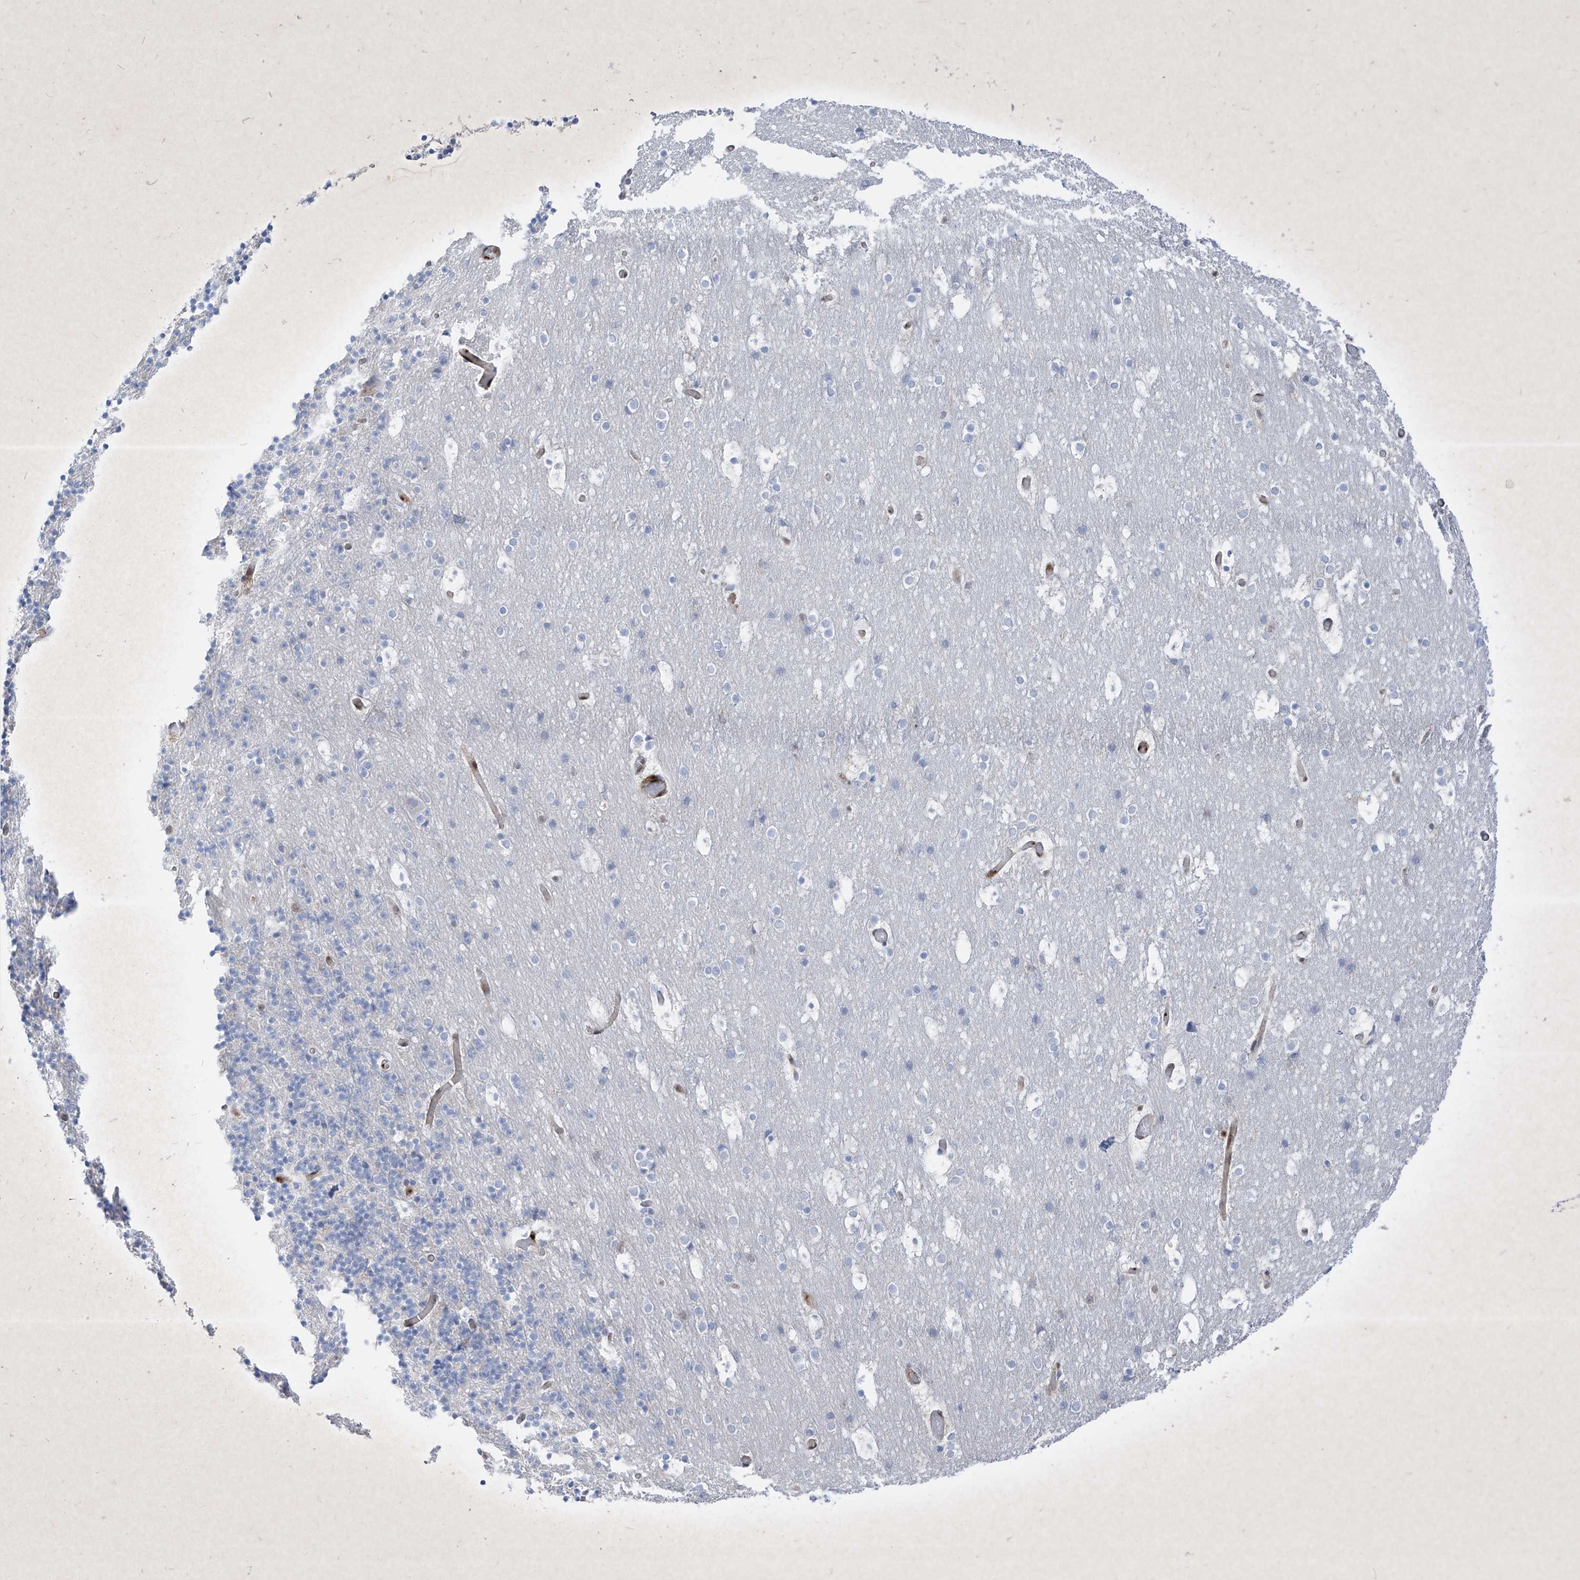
{"staining": {"intensity": "negative", "quantity": "none", "location": "none"}, "tissue": "cerebellum", "cell_type": "Cells in granular layer", "image_type": "normal", "snomed": [{"axis": "morphology", "description": "Normal tissue, NOS"}, {"axis": "topography", "description": "Cerebellum"}], "caption": "Cells in granular layer show no significant staining in normal cerebellum. (Immunohistochemistry (ihc), brightfield microscopy, high magnification).", "gene": "PSMB10", "patient": {"sex": "male", "age": 57}}